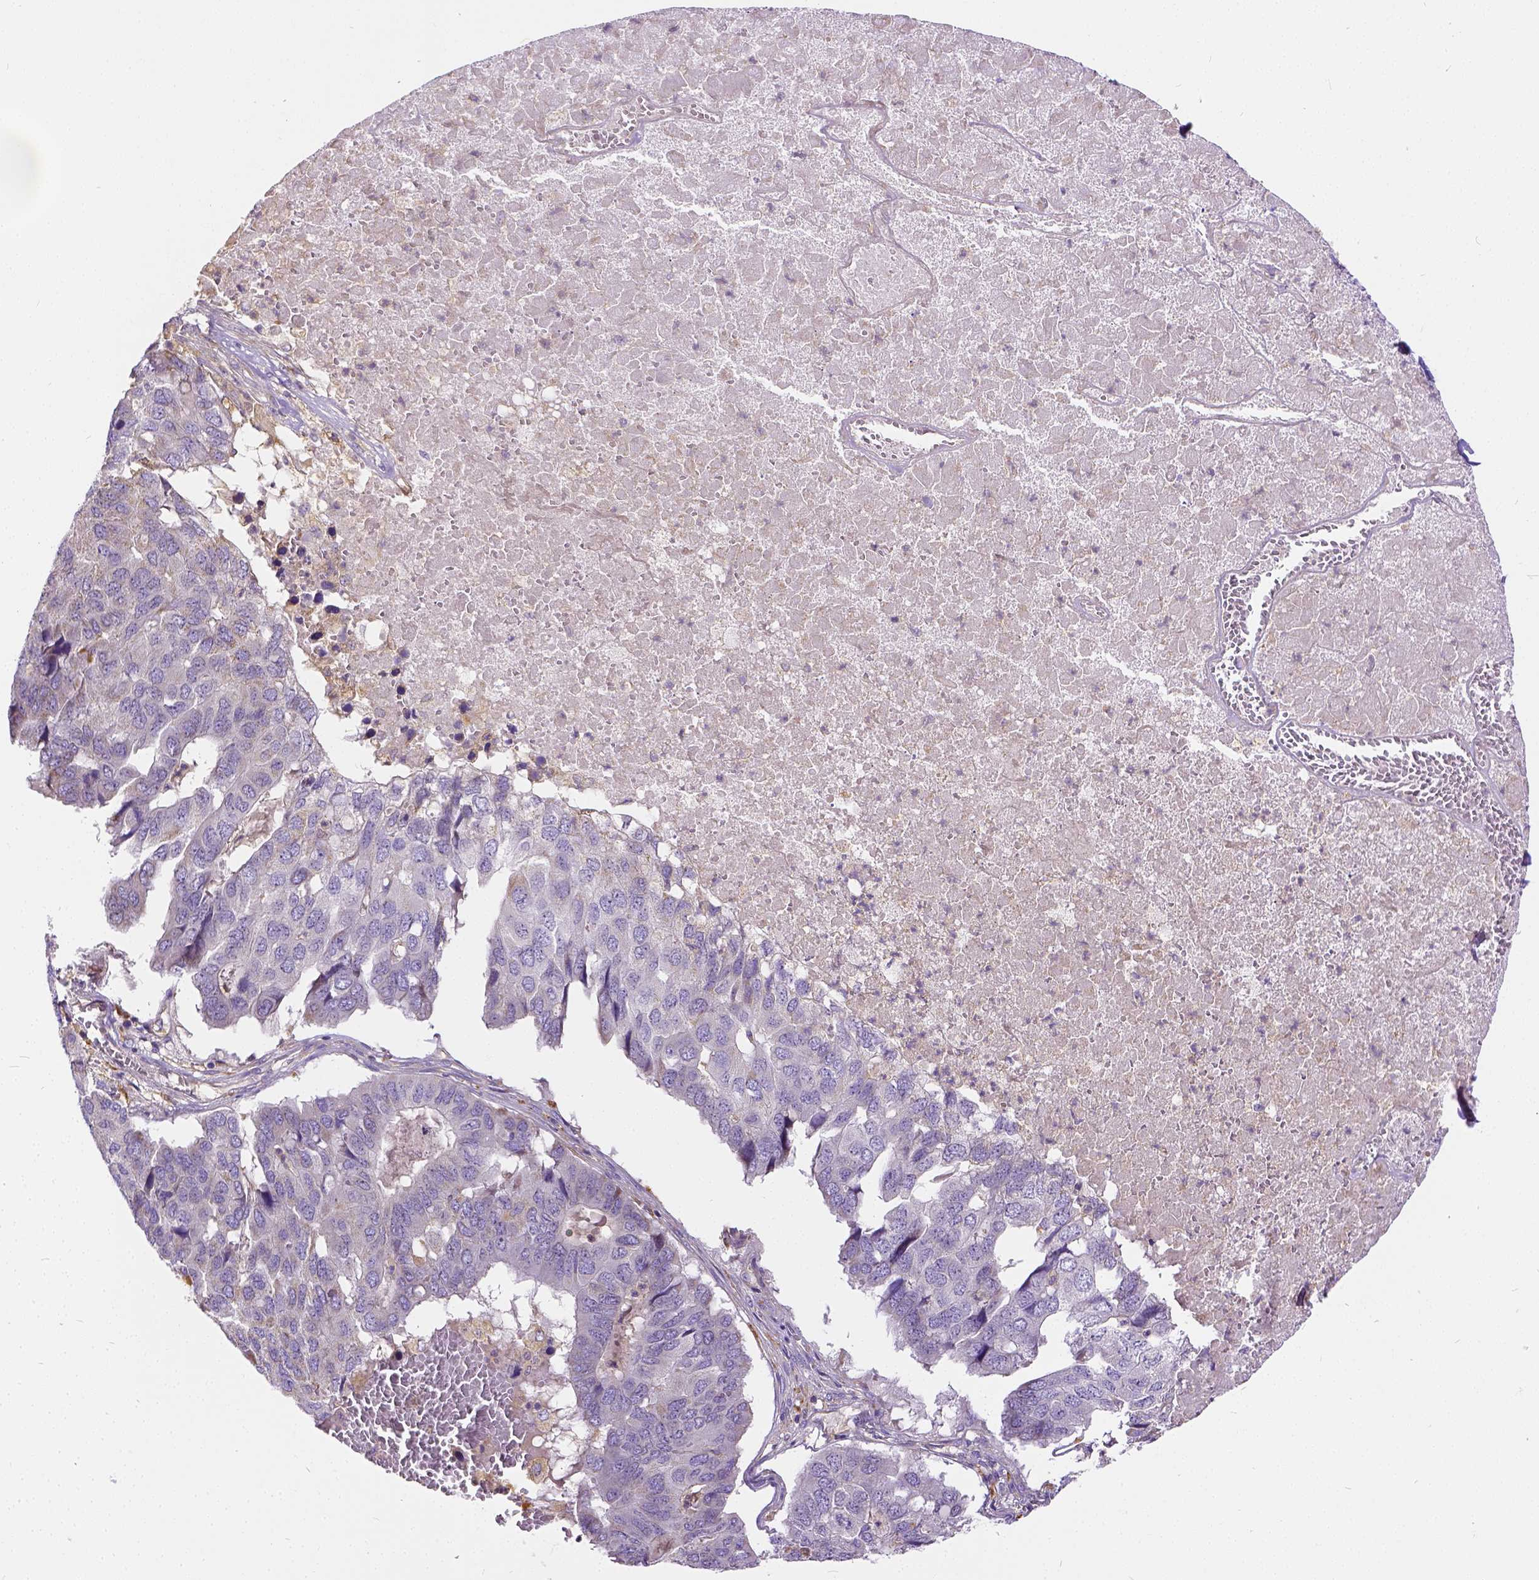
{"staining": {"intensity": "negative", "quantity": "none", "location": "none"}, "tissue": "pancreatic cancer", "cell_type": "Tumor cells", "image_type": "cancer", "snomed": [{"axis": "morphology", "description": "Adenocarcinoma, NOS"}, {"axis": "topography", "description": "Pancreas"}], "caption": "Tumor cells are negative for brown protein staining in pancreatic adenocarcinoma.", "gene": "CADM4", "patient": {"sex": "male", "age": 50}}